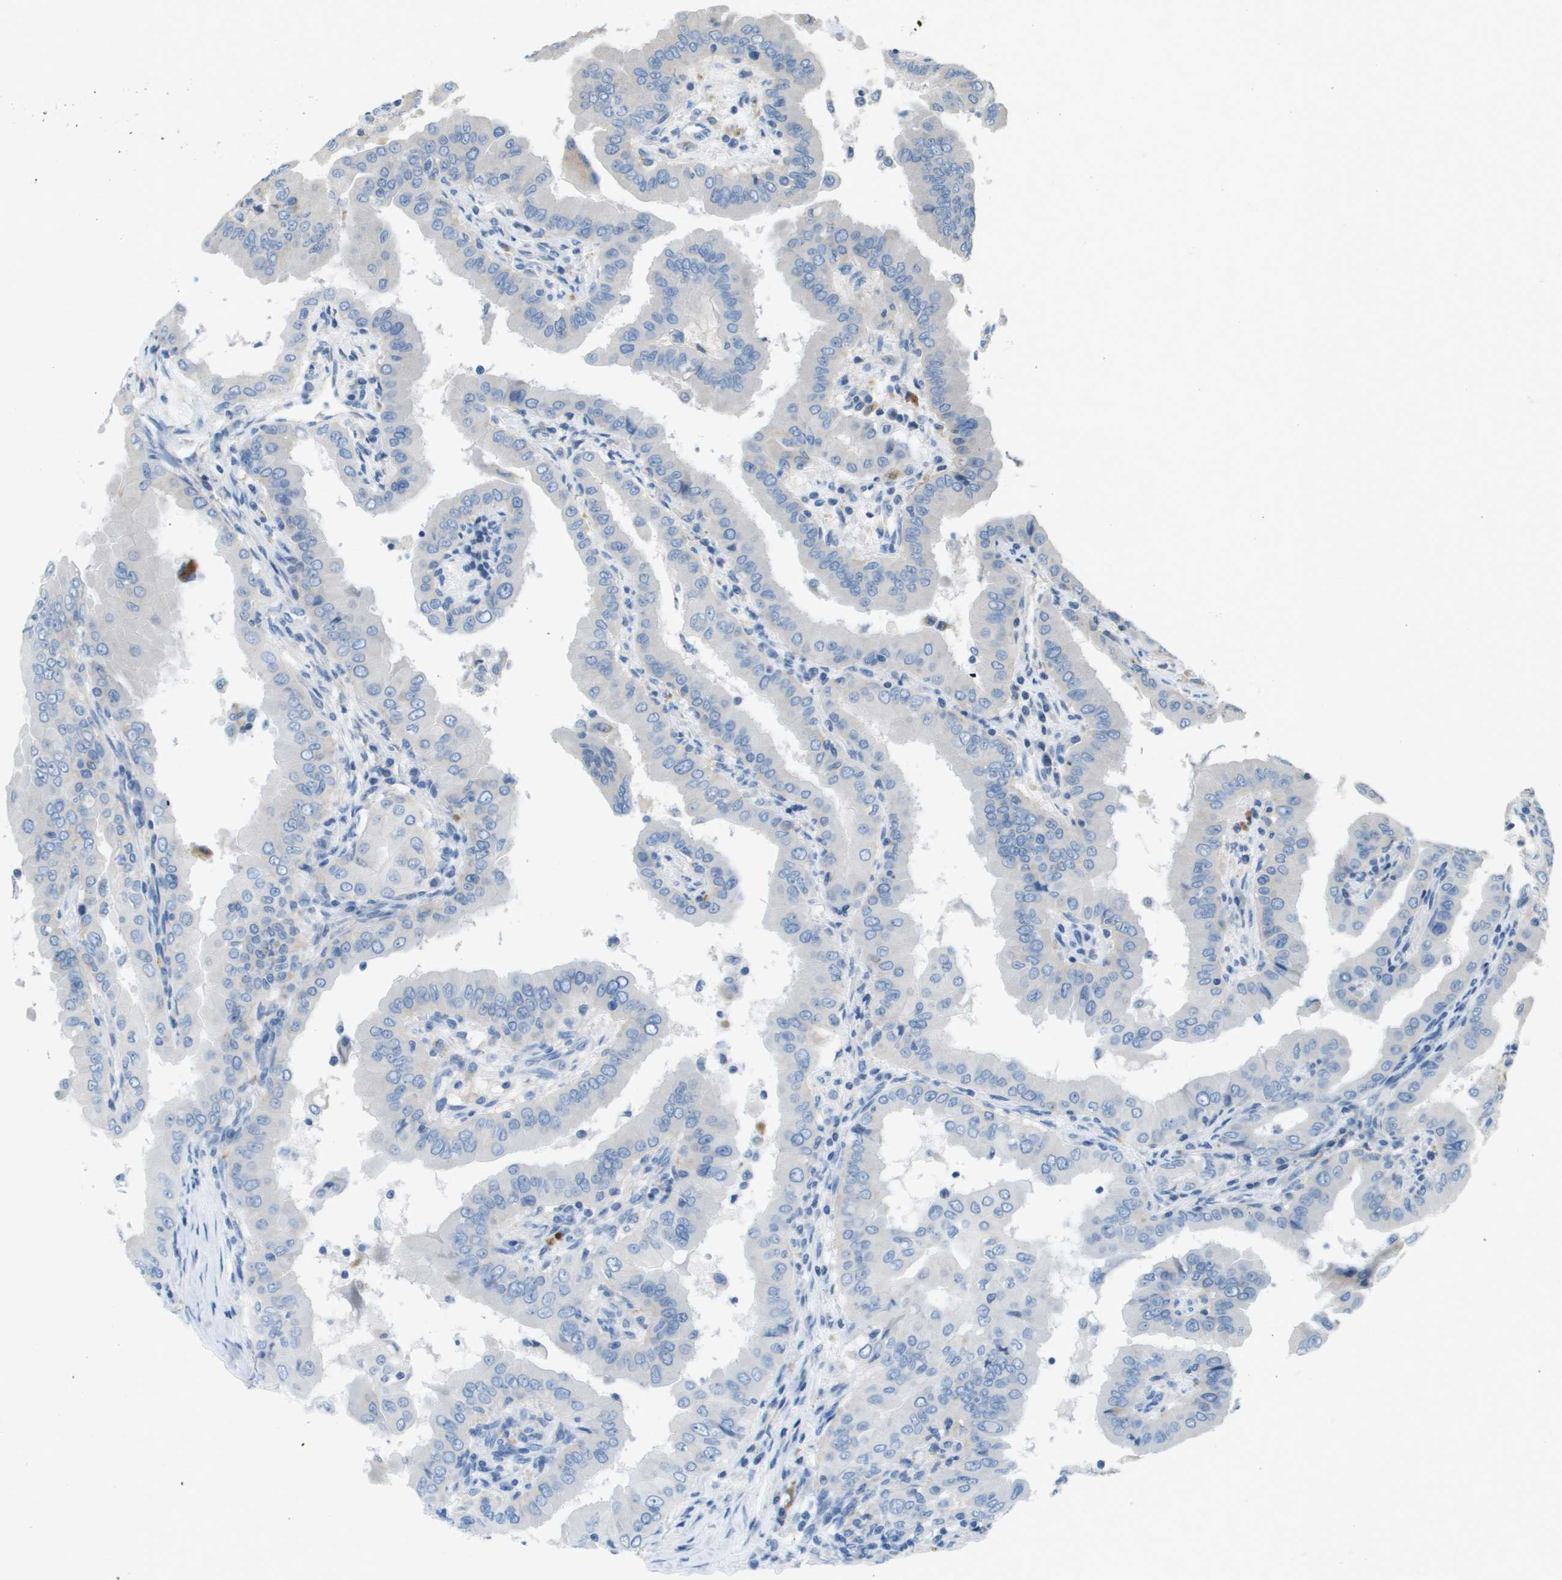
{"staining": {"intensity": "negative", "quantity": "none", "location": "none"}, "tissue": "thyroid cancer", "cell_type": "Tumor cells", "image_type": "cancer", "snomed": [{"axis": "morphology", "description": "Papillary adenocarcinoma, NOS"}, {"axis": "topography", "description": "Thyroid gland"}], "caption": "Immunohistochemical staining of thyroid papillary adenocarcinoma displays no significant expression in tumor cells.", "gene": "B3GNT5", "patient": {"sex": "male", "age": 33}}